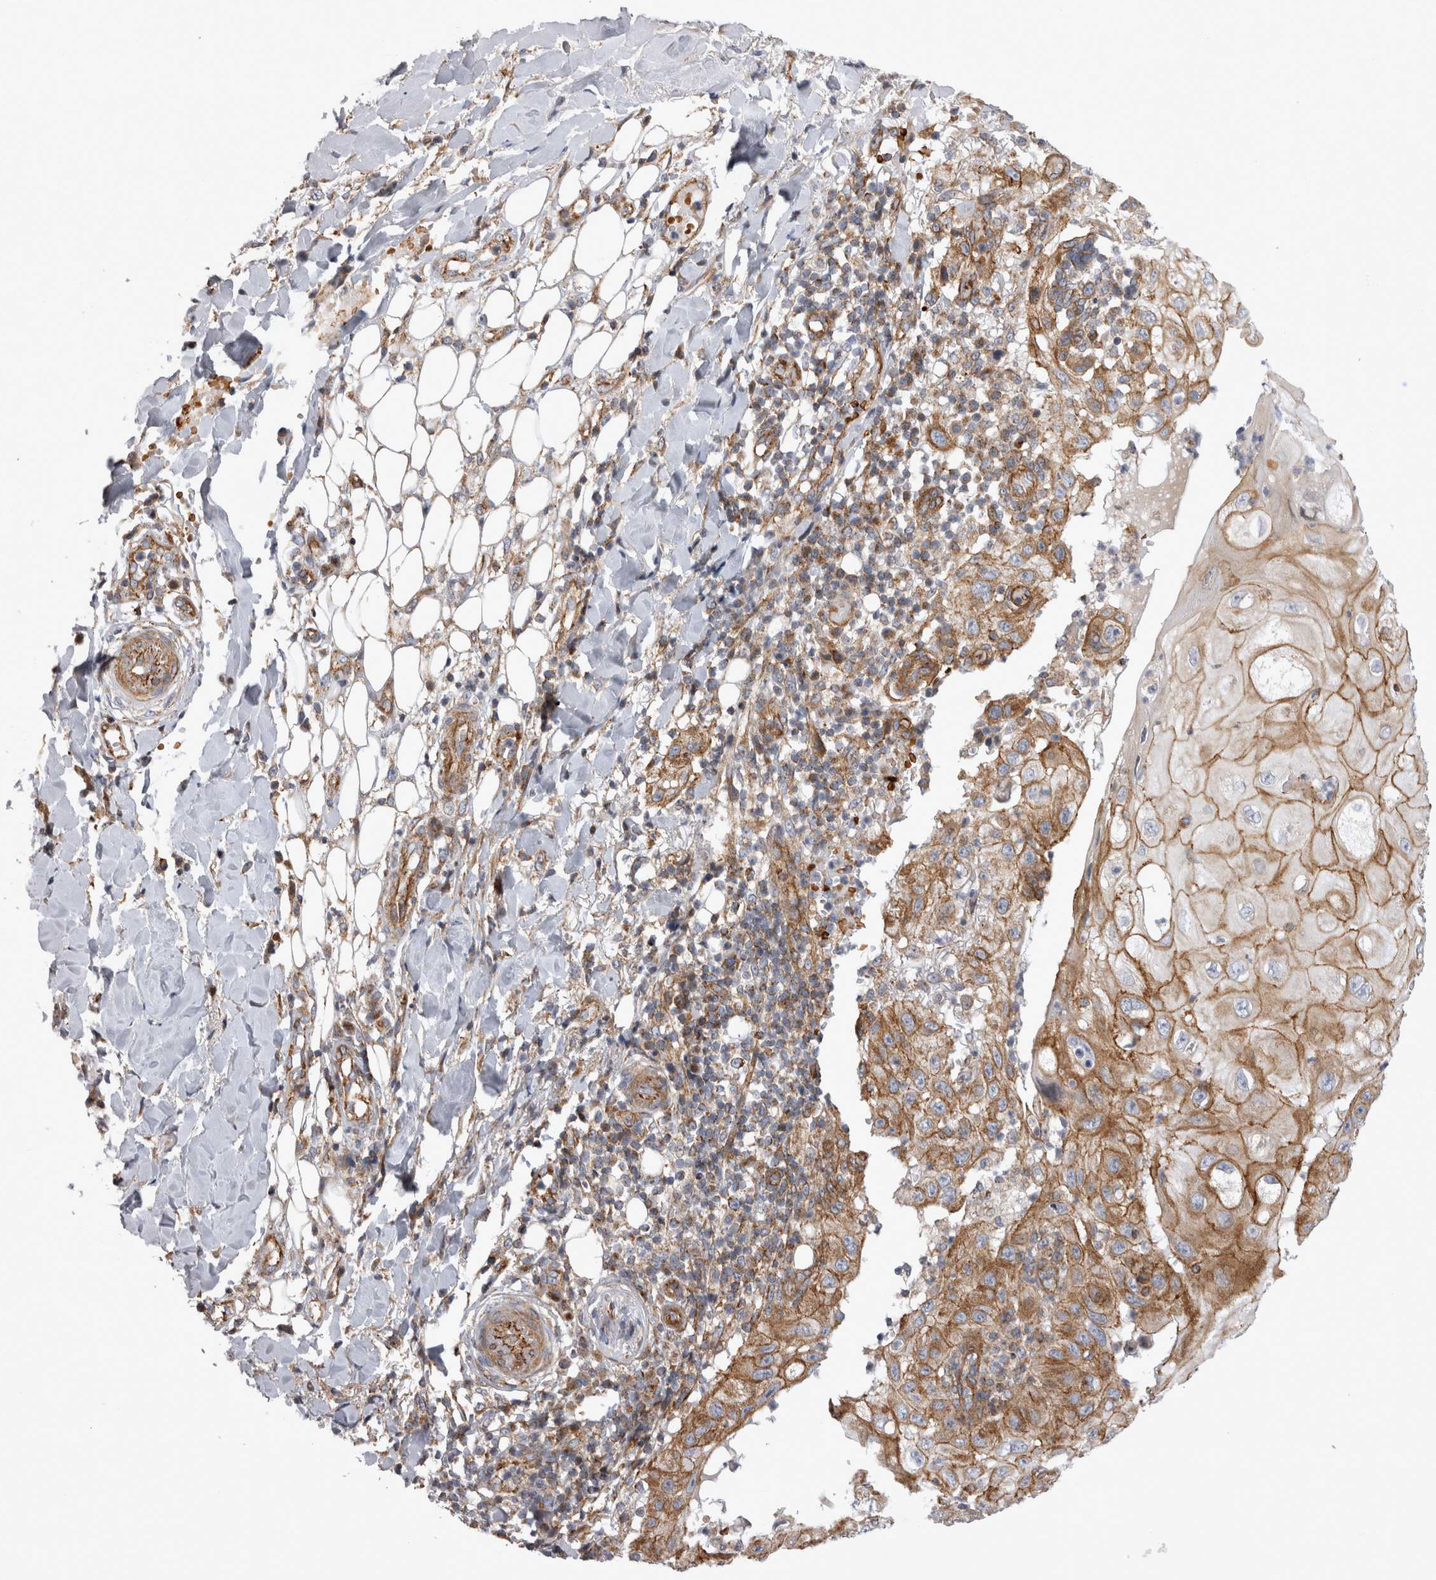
{"staining": {"intensity": "moderate", "quantity": ">75%", "location": "cytoplasmic/membranous"}, "tissue": "skin cancer", "cell_type": "Tumor cells", "image_type": "cancer", "snomed": [{"axis": "morphology", "description": "Normal tissue, NOS"}, {"axis": "morphology", "description": "Squamous cell carcinoma, NOS"}, {"axis": "topography", "description": "Skin"}], "caption": "Skin squamous cell carcinoma stained with immunohistochemistry shows moderate cytoplasmic/membranous expression in about >75% of tumor cells.", "gene": "TSPOAP1", "patient": {"sex": "female", "age": 96}}